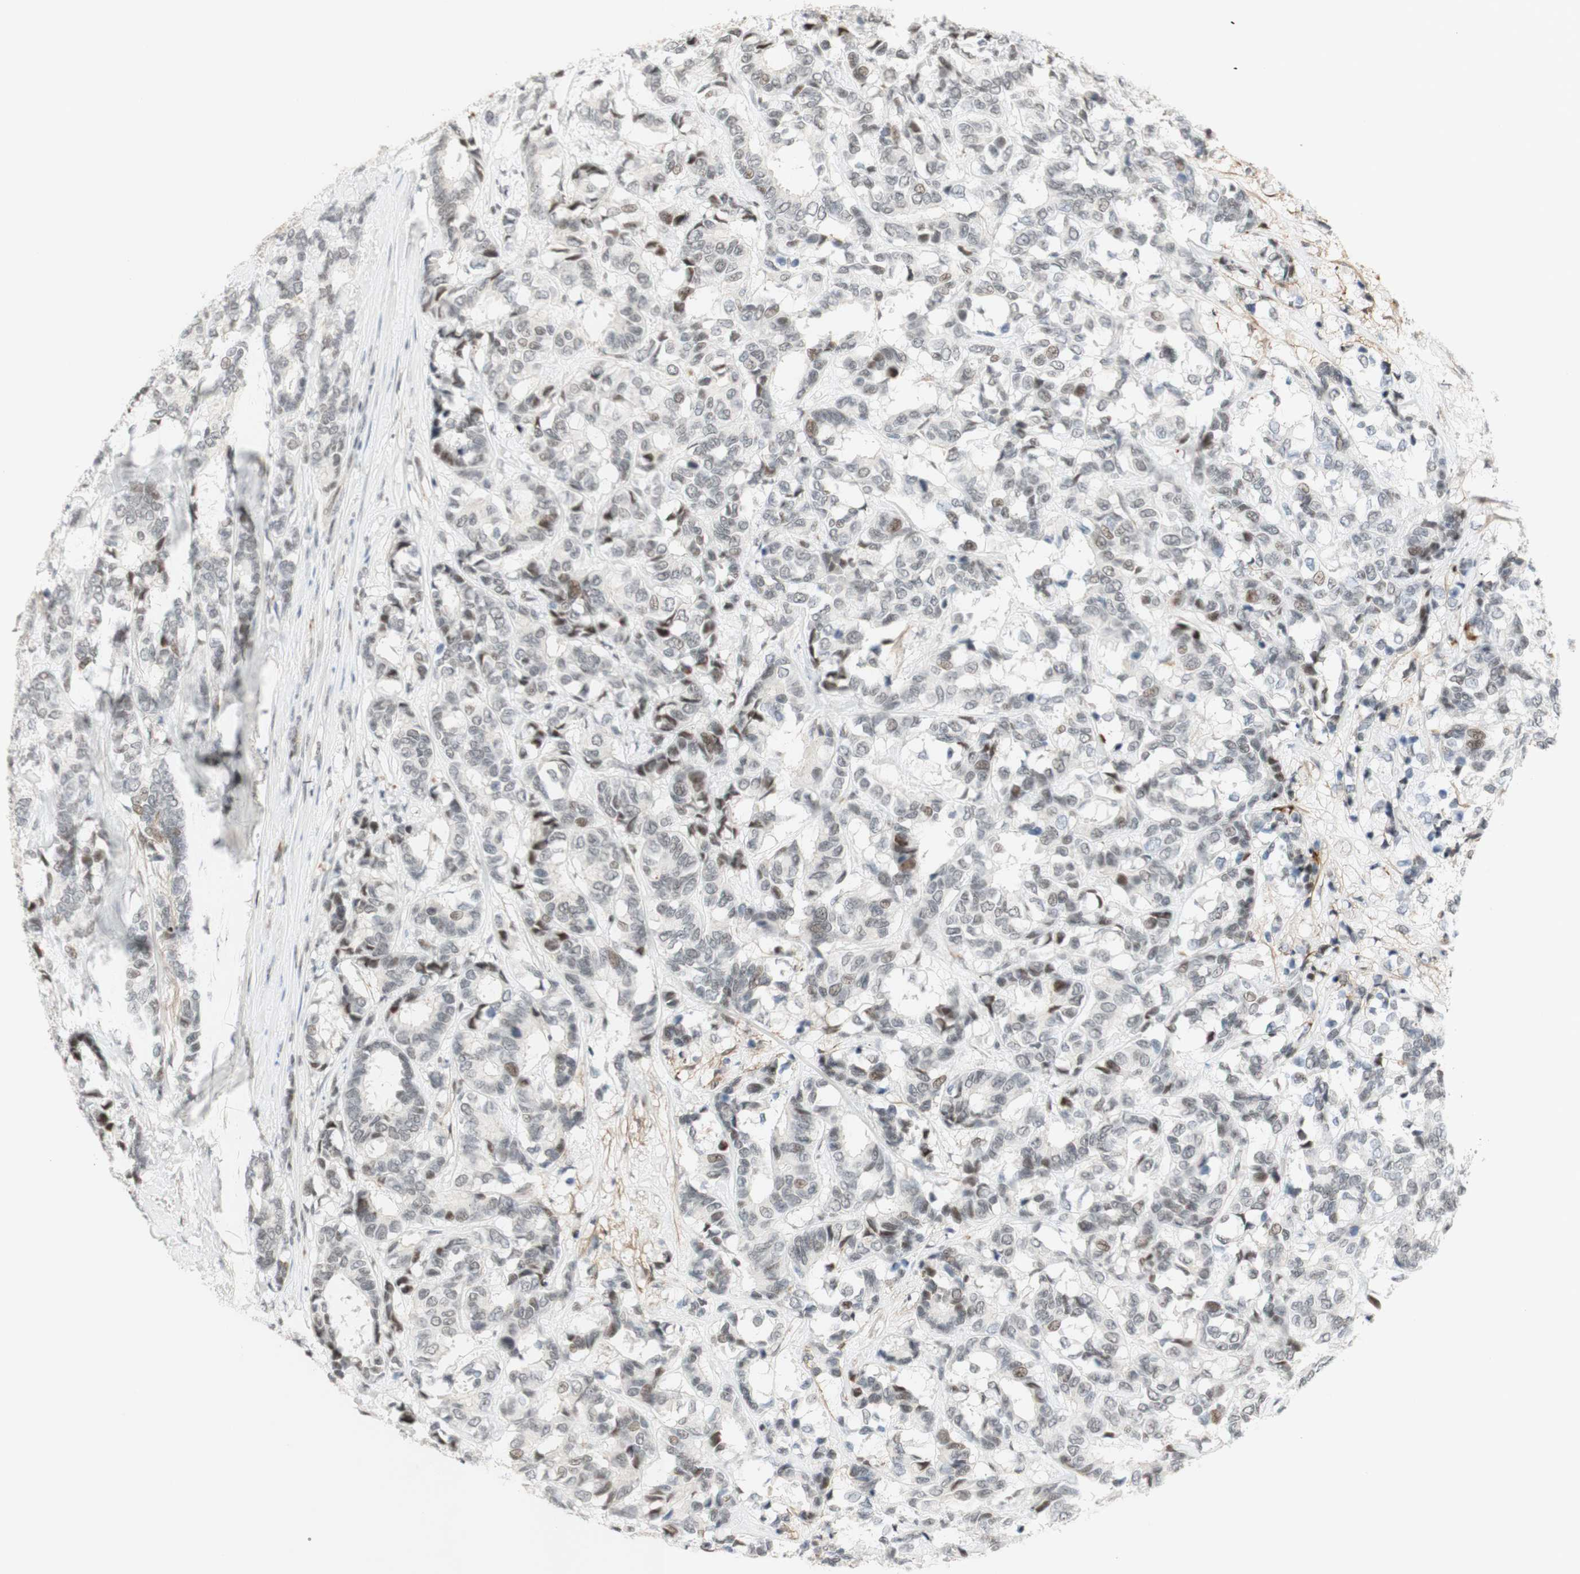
{"staining": {"intensity": "moderate", "quantity": ">75%", "location": "nuclear"}, "tissue": "breast cancer", "cell_type": "Tumor cells", "image_type": "cancer", "snomed": [{"axis": "morphology", "description": "Duct carcinoma"}, {"axis": "topography", "description": "Breast"}], "caption": "IHC (DAB) staining of invasive ductal carcinoma (breast) exhibits moderate nuclear protein positivity in about >75% of tumor cells.", "gene": "IRF1", "patient": {"sex": "female", "age": 87}}